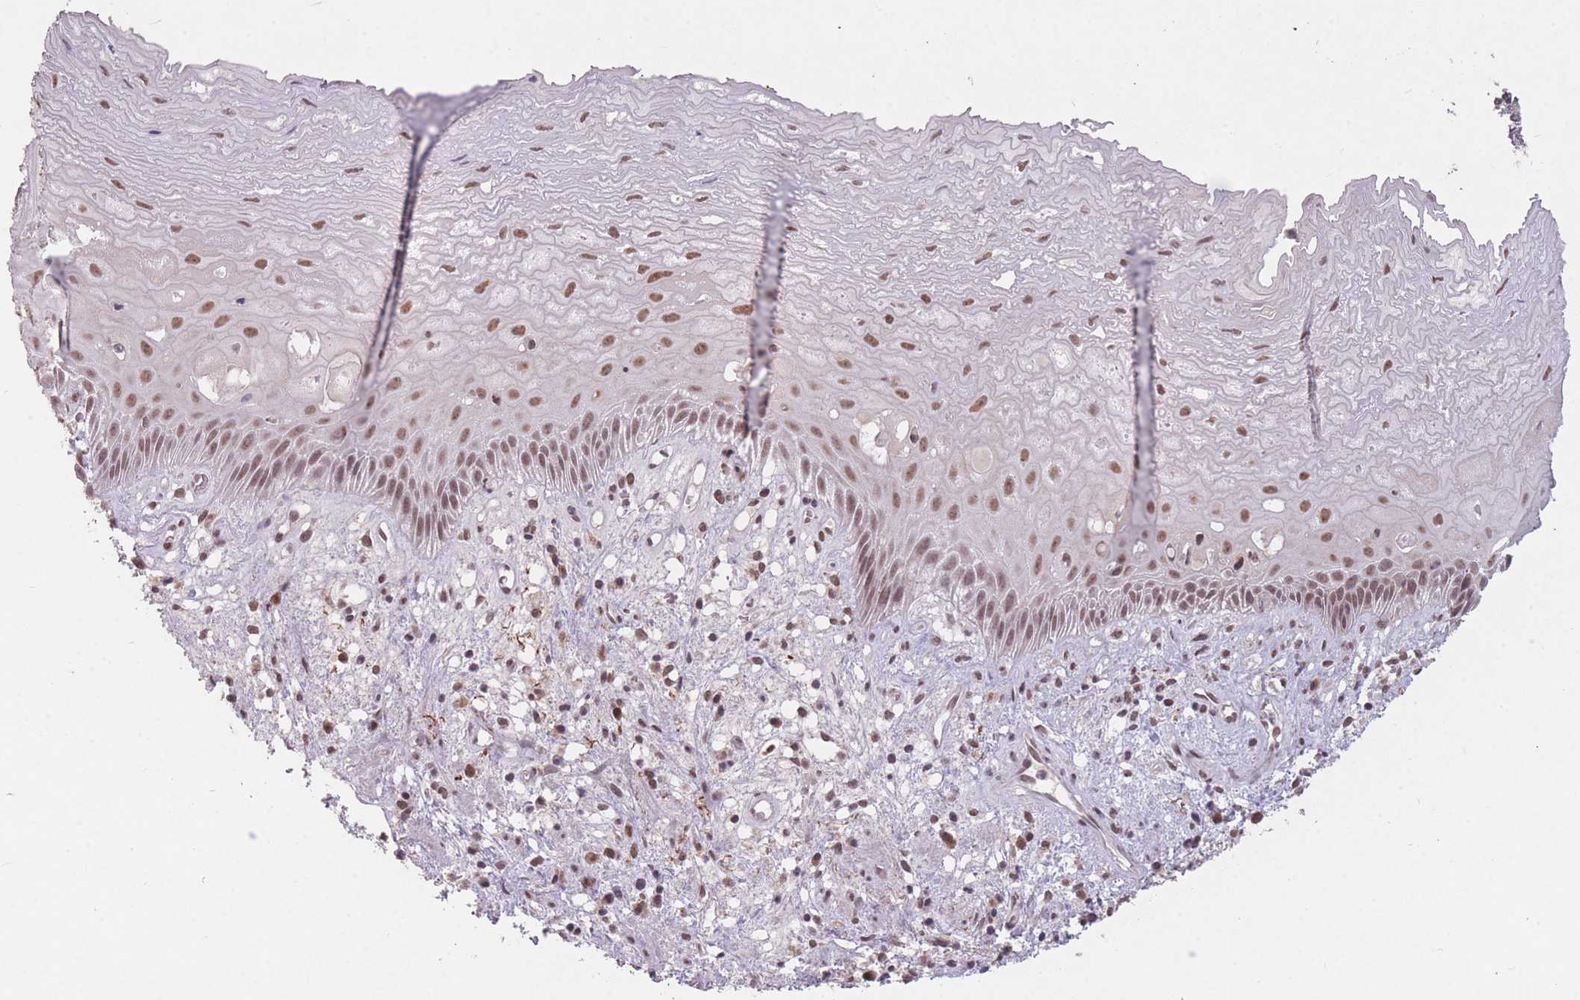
{"staining": {"intensity": "moderate", "quantity": "25%-75%", "location": "nuclear"}, "tissue": "esophagus", "cell_type": "Squamous epithelial cells", "image_type": "normal", "snomed": [{"axis": "morphology", "description": "Normal tissue, NOS"}, {"axis": "topography", "description": "Esophagus"}], "caption": "IHC of benign esophagus demonstrates medium levels of moderate nuclear staining in about 25%-75% of squamous epithelial cells. The protein is shown in brown color, while the nuclei are stained blue.", "gene": "HNRNPUL1", "patient": {"sex": "male", "age": 60}}